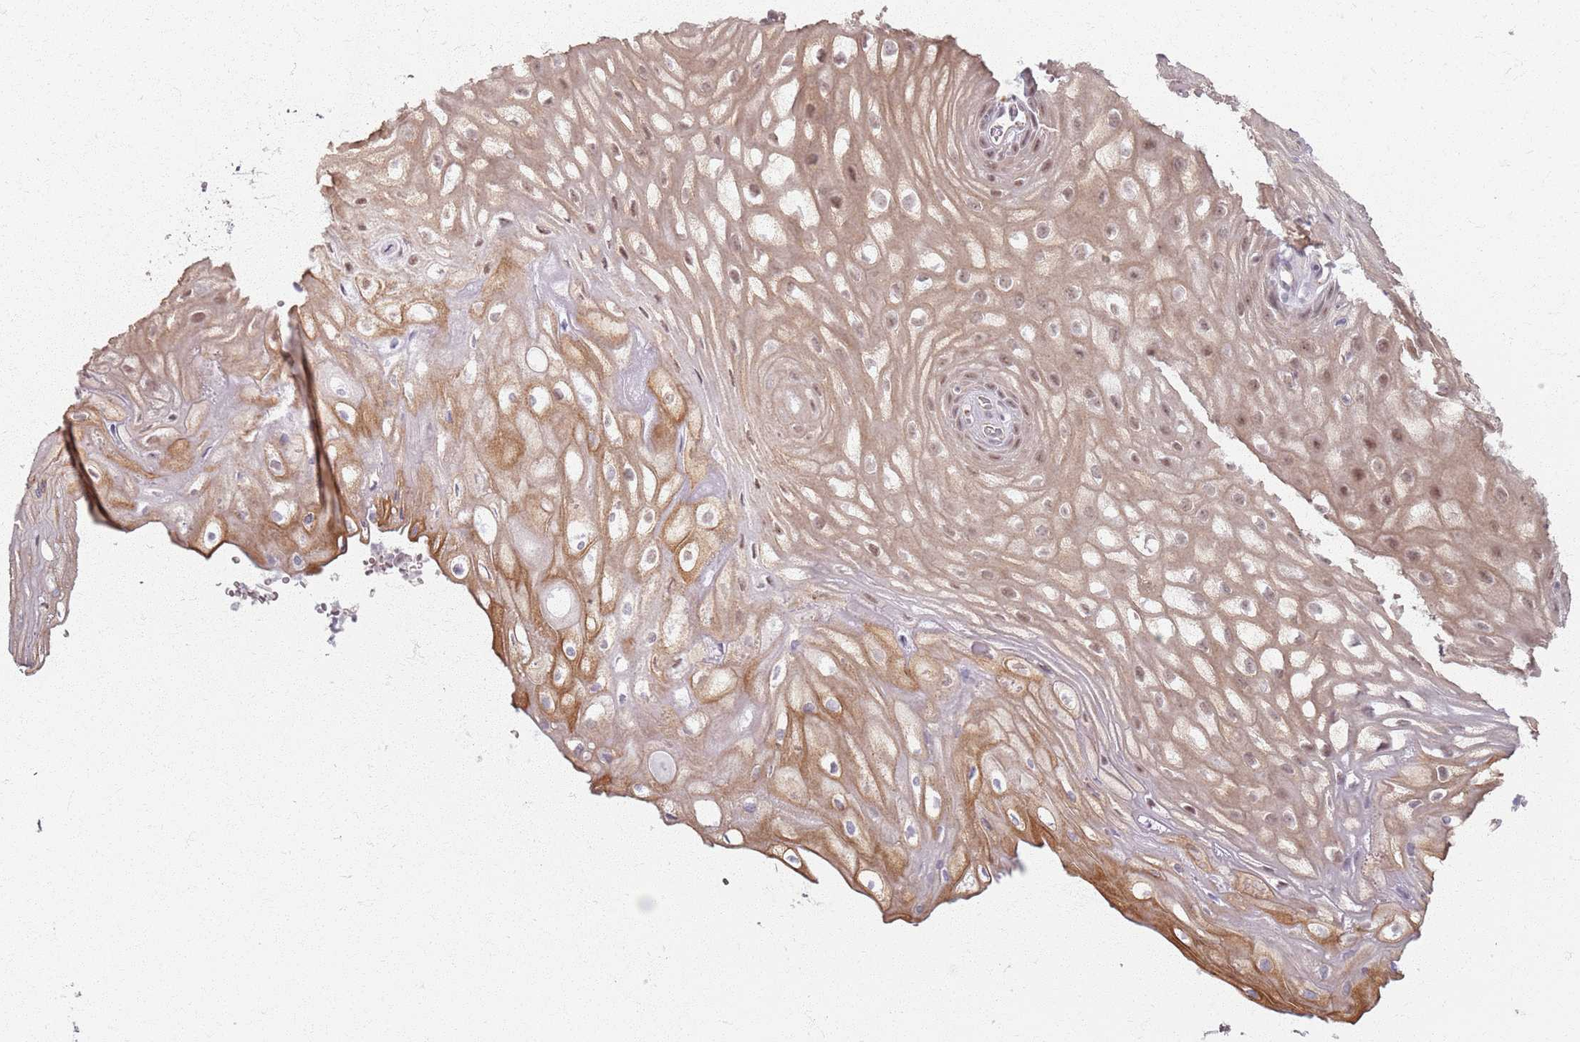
{"staining": {"intensity": "moderate", "quantity": ">75%", "location": "cytoplasmic/membranous,nuclear"}, "tissue": "vagina", "cell_type": "Squamous epithelial cells", "image_type": "normal", "snomed": [{"axis": "morphology", "description": "Normal tissue, NOS"}, {"axis": "topography", "description": "Vagina"}], "caption": "DAB immunohistochemical staining of unremarkable vagina displays moderate cytoplasmic/membranous,nuclear protein positivity in about >75% of squamous epithelial cells.", "gene": "KCNA5", "patient": {"sex": "female", "age": 60}}